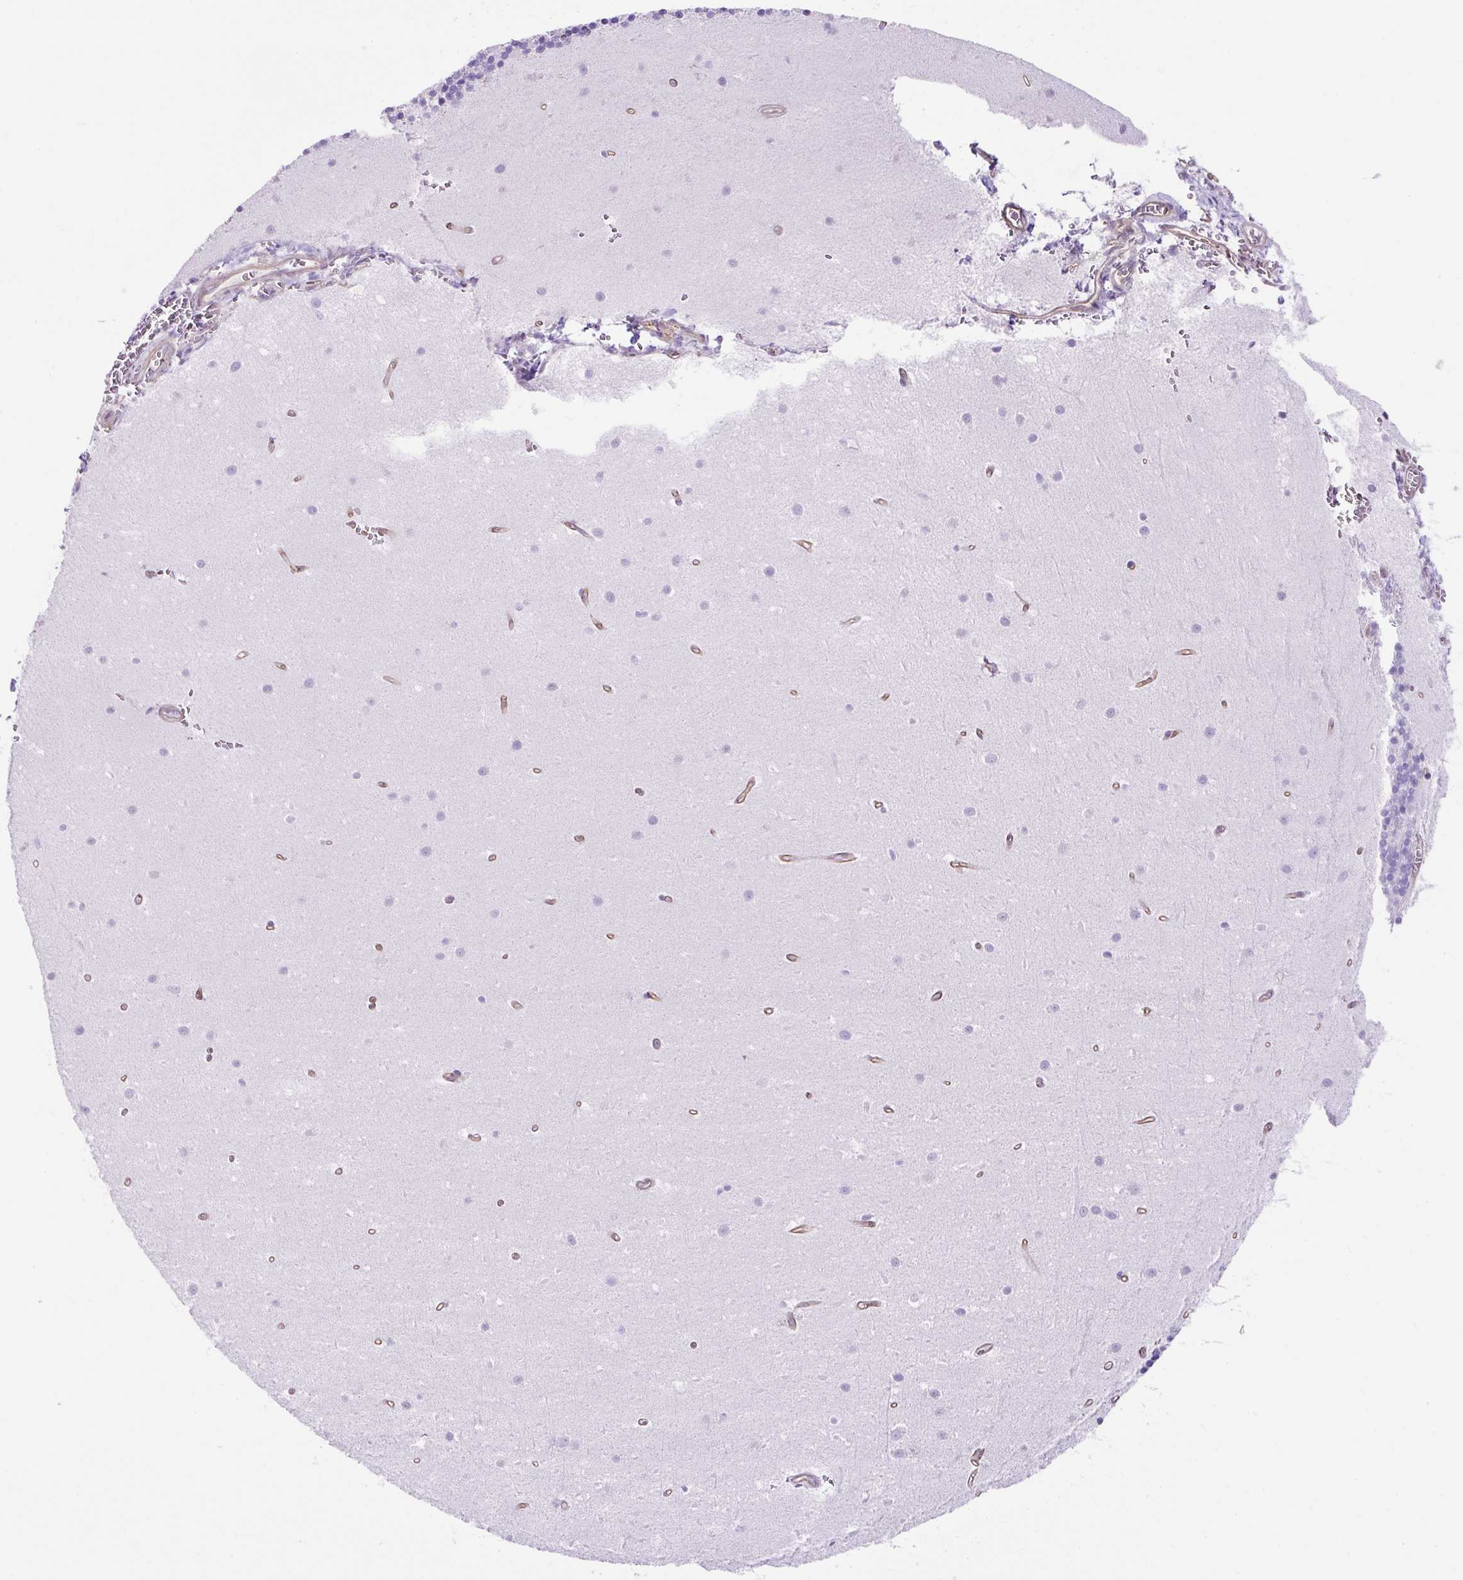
{"staining": {"intensity": "negative", "quantity": "none", "location": "none"}, "tissue": "cerebellum", "cell_type": "Cells in granular layer", "image_type": "normal", "snomed": [{"axis": "morphology", "description": "Normal tissue, NOS"}, {"axis": "topography", "description": "Cerebellum"}], "caption": "The histopathology image reveals no significant expression in cells in granular layer of cerebellum. (Brightfield microscopy of DAB IHC at high magnification).", "gene": "KRT12", "patient": {"sex": "male", "age": 54}}